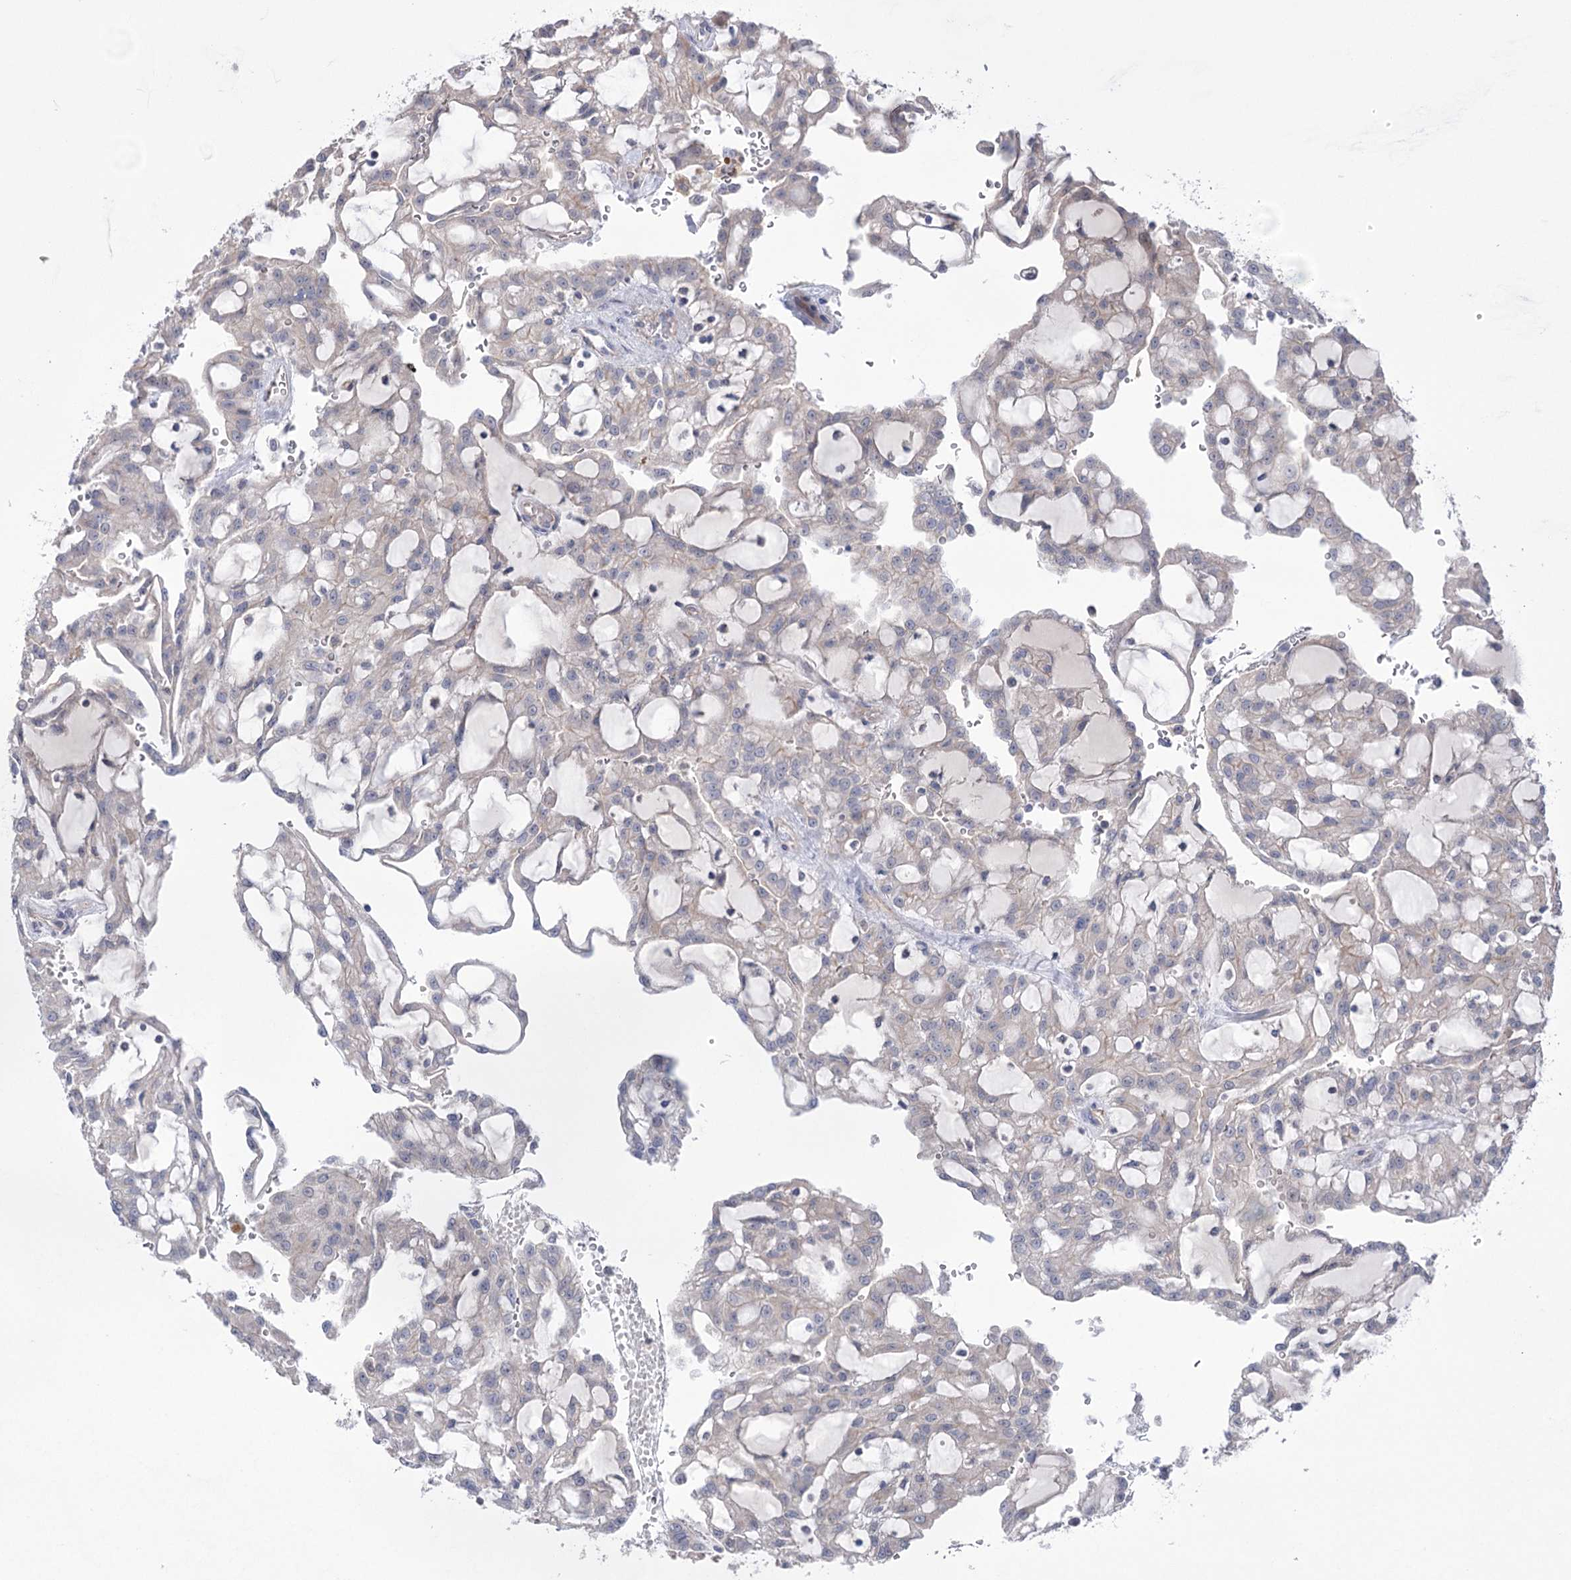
{"staining": {"intensity": "negative", "quantity": "none", "location": "none"}, "tissue": "renal cancer", "cell_type": "Tumor cells", "image_type": "cancer", "snomed": [{"axis": "morphology", "description": "Adenocarcinoma, NOS"}, {"axis": "topography", "description": "Kidney"}], "caption": "This is an IHC micrograph of renal cancer. There is no staining in tumor cells.", "gene": "TRIM71", "patient": {"sex": "male", "age": 63}}